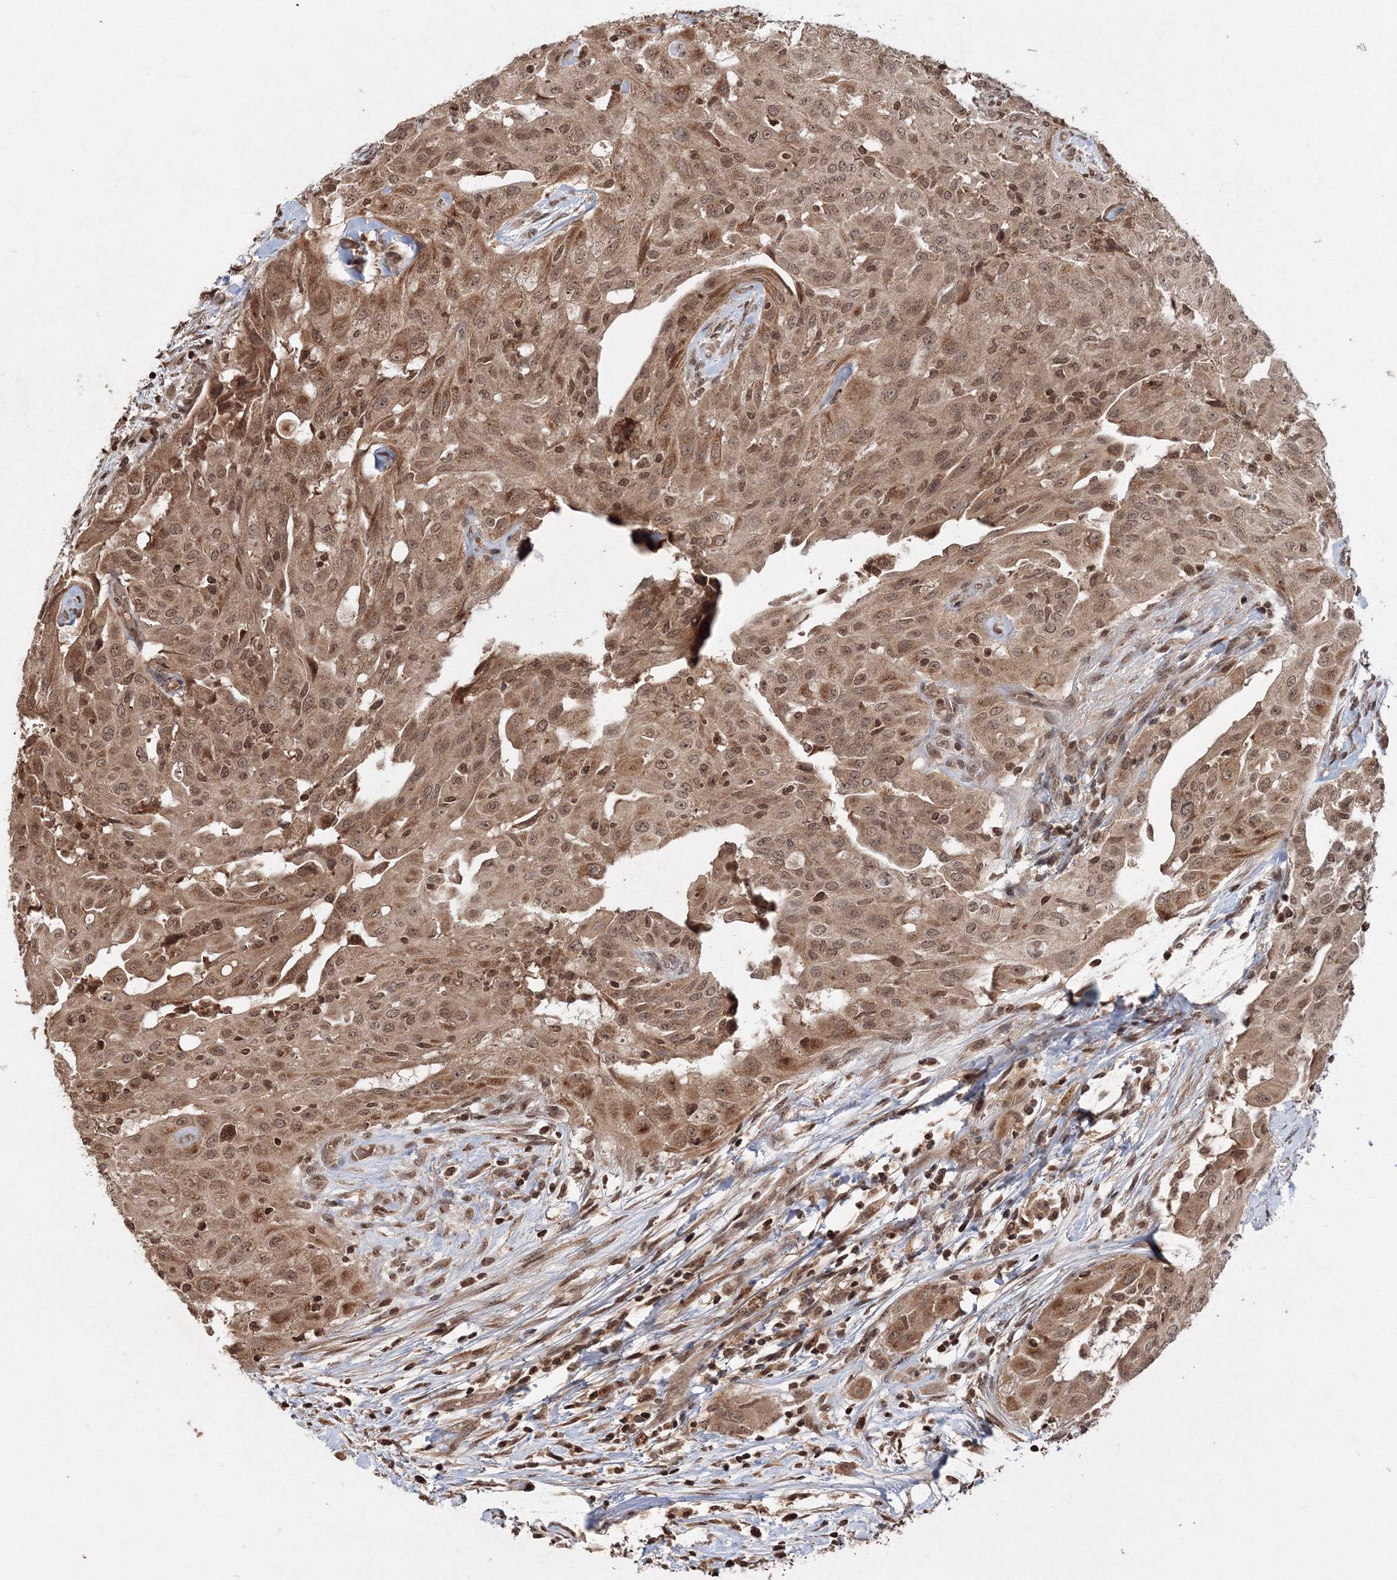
{"staining": {"intensity": "moderate", "quantity": ">75%", "location": "cytoplasmic/membranous,nuclear"}, "tissue": "thyroid cancer", "cell_type": "Tumor cells", "image_type": "cancer", "snomed": [{"axis": "morphology", "description": "Papillary adenocarcinoma, NOS"}, {"axis": "topography", "description": "Thyroid gland"}], "caption": "Immunohistochemical staining of human thyroid cancer (papillary adenocarcinoma) shows medium levels of moderate cytoplasmic/membranous and nuclear expression in about >75% of tumor cells. (IHC, brightfield microscopy, high magnification).", "gene": "PEX13", "patient": {"sex": "female", "age": 59}}